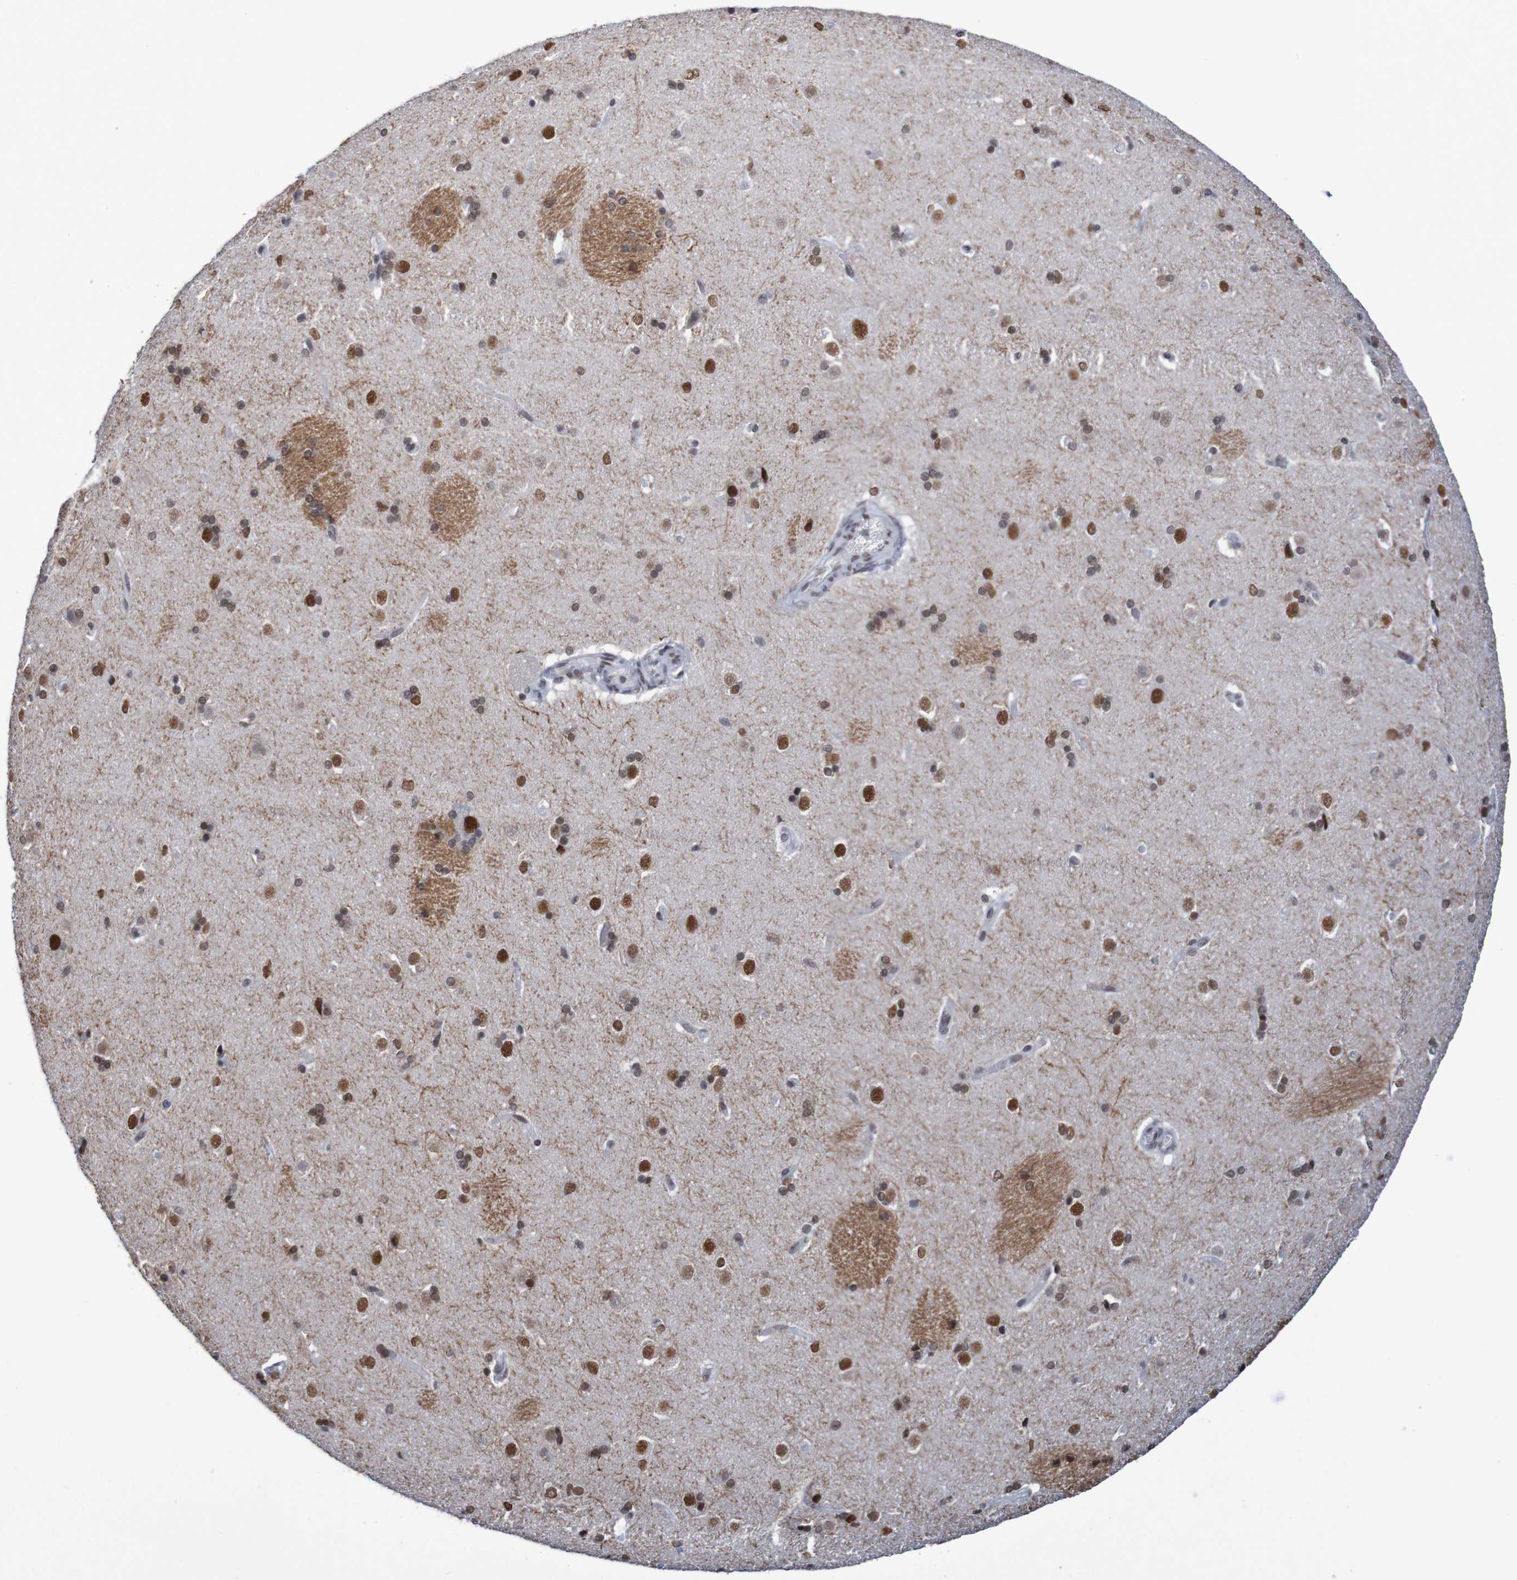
{"staining": {"intensity": "strong", "quantity": ">75%", "location": "nuclear"}, "tissue": "caudate", "cell_type": "Glial cells", "image_type": "normal", "snomed": [{"axis": "morphology", "description": "Normal tissue, NOS"}, {"axis": "topography", "description": "Lateral ventricle wall"}], "caption": "Immunohistochemical staining of normal caudate reveals strong nuclear protein staining in approximately >75% of glial cells.", "gene": "MRTFB", "patient": {"sex": "female", "age": 19}}